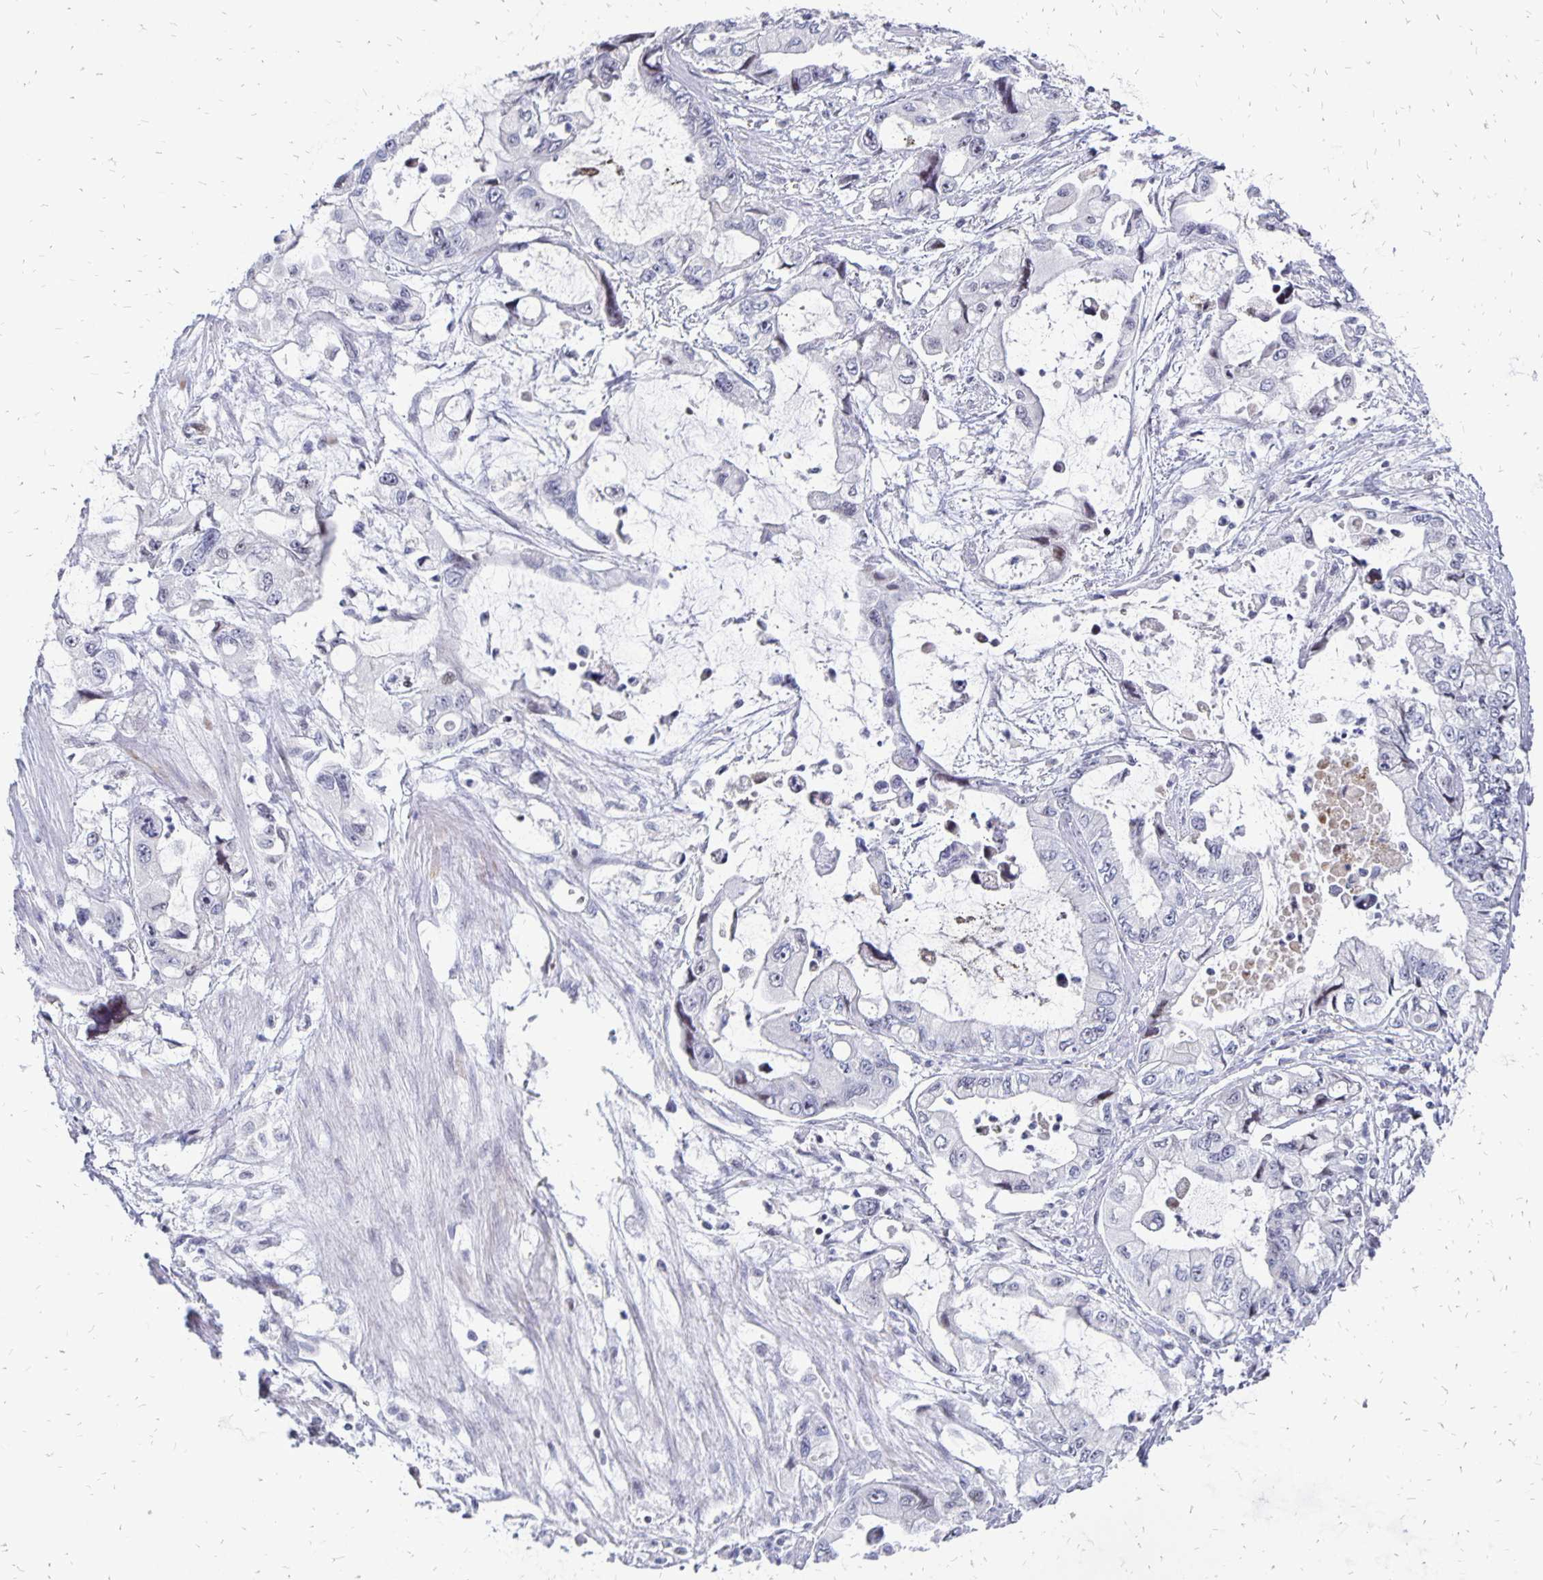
{"staining": {"intensity": "negative", "quantity": "none", "location": "none"}, "tissue": "stomach cancer", "cell_type": "Tumor cells", "image_type": "cancer", "snomed": [{"axis": "morphology", "description": "Adenocarcinoma, NOS"}, {"axis": "topography", "description": "Pancreas"}, {"axis": "topography", "description": "Stomach, upper"}, {"axis": "topography", "description": "Stomach"}], "caption": "A photomicrograph of human stomach cancer (adenocarcinoma) is negative for staining in tumor cells.", "gene": "DCK", "patient": {"sex": "male", "age": 77}}